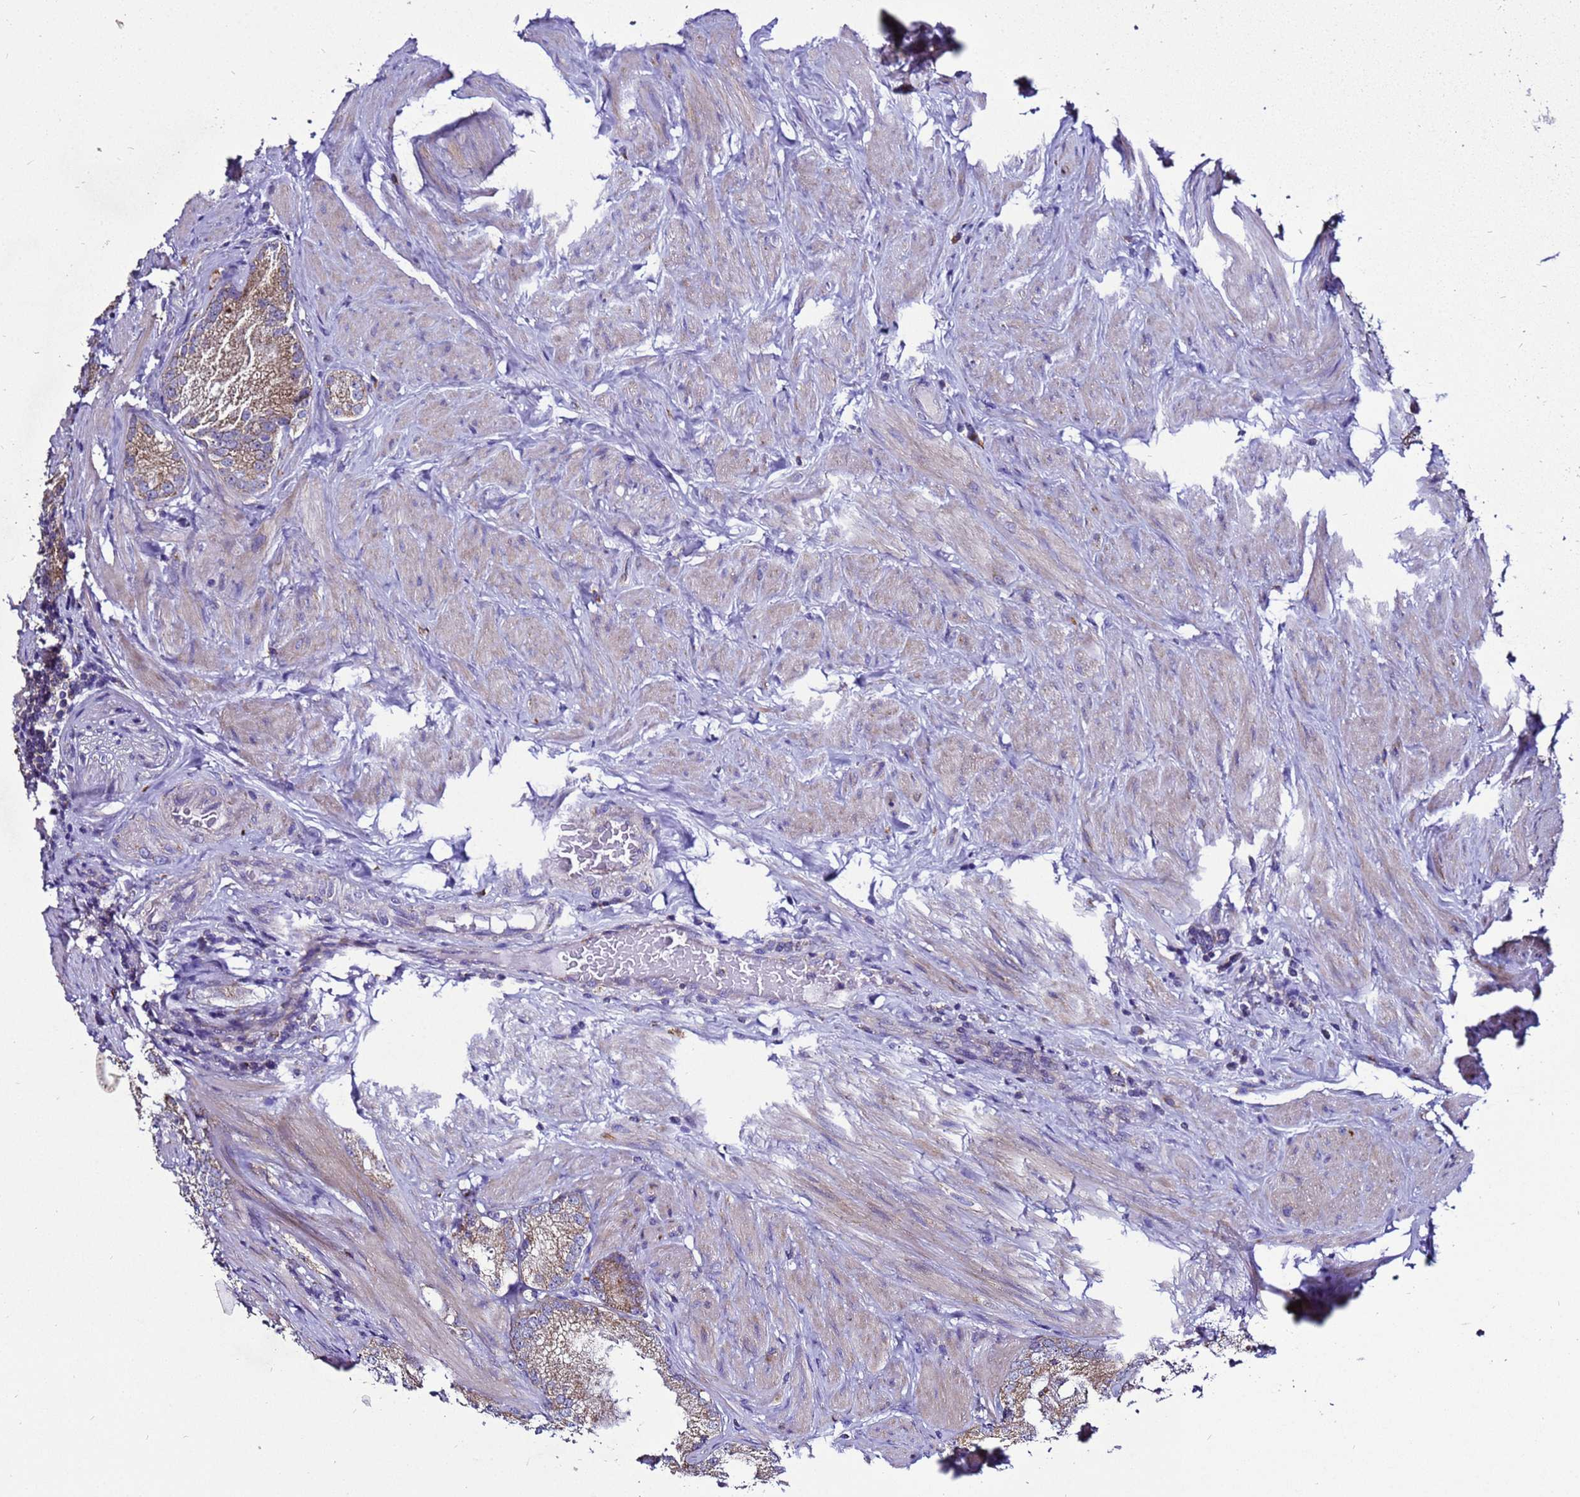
{"staining": {"intensity": "moderate", "quantity": ">75%", "location": "cytoplasmic/membranous"}, "tissue": "prostate cancer", "cell_type": "Tumor cells", "image_type": "cancer", "snomed": [{"axis": "morphology", "description": "Adenocarcinoma, High grade"}, {"axis": "topography", "description": "Prostate"}], "caption": "Prostate cancer (adenocarcinoma (high-grade)) tissue displays moderate cytoplasmic/membranous positivity in approximately >75% of tumor cells", "gene": "HIGD2A", "patient": {"sex": "male", "age": 66}}